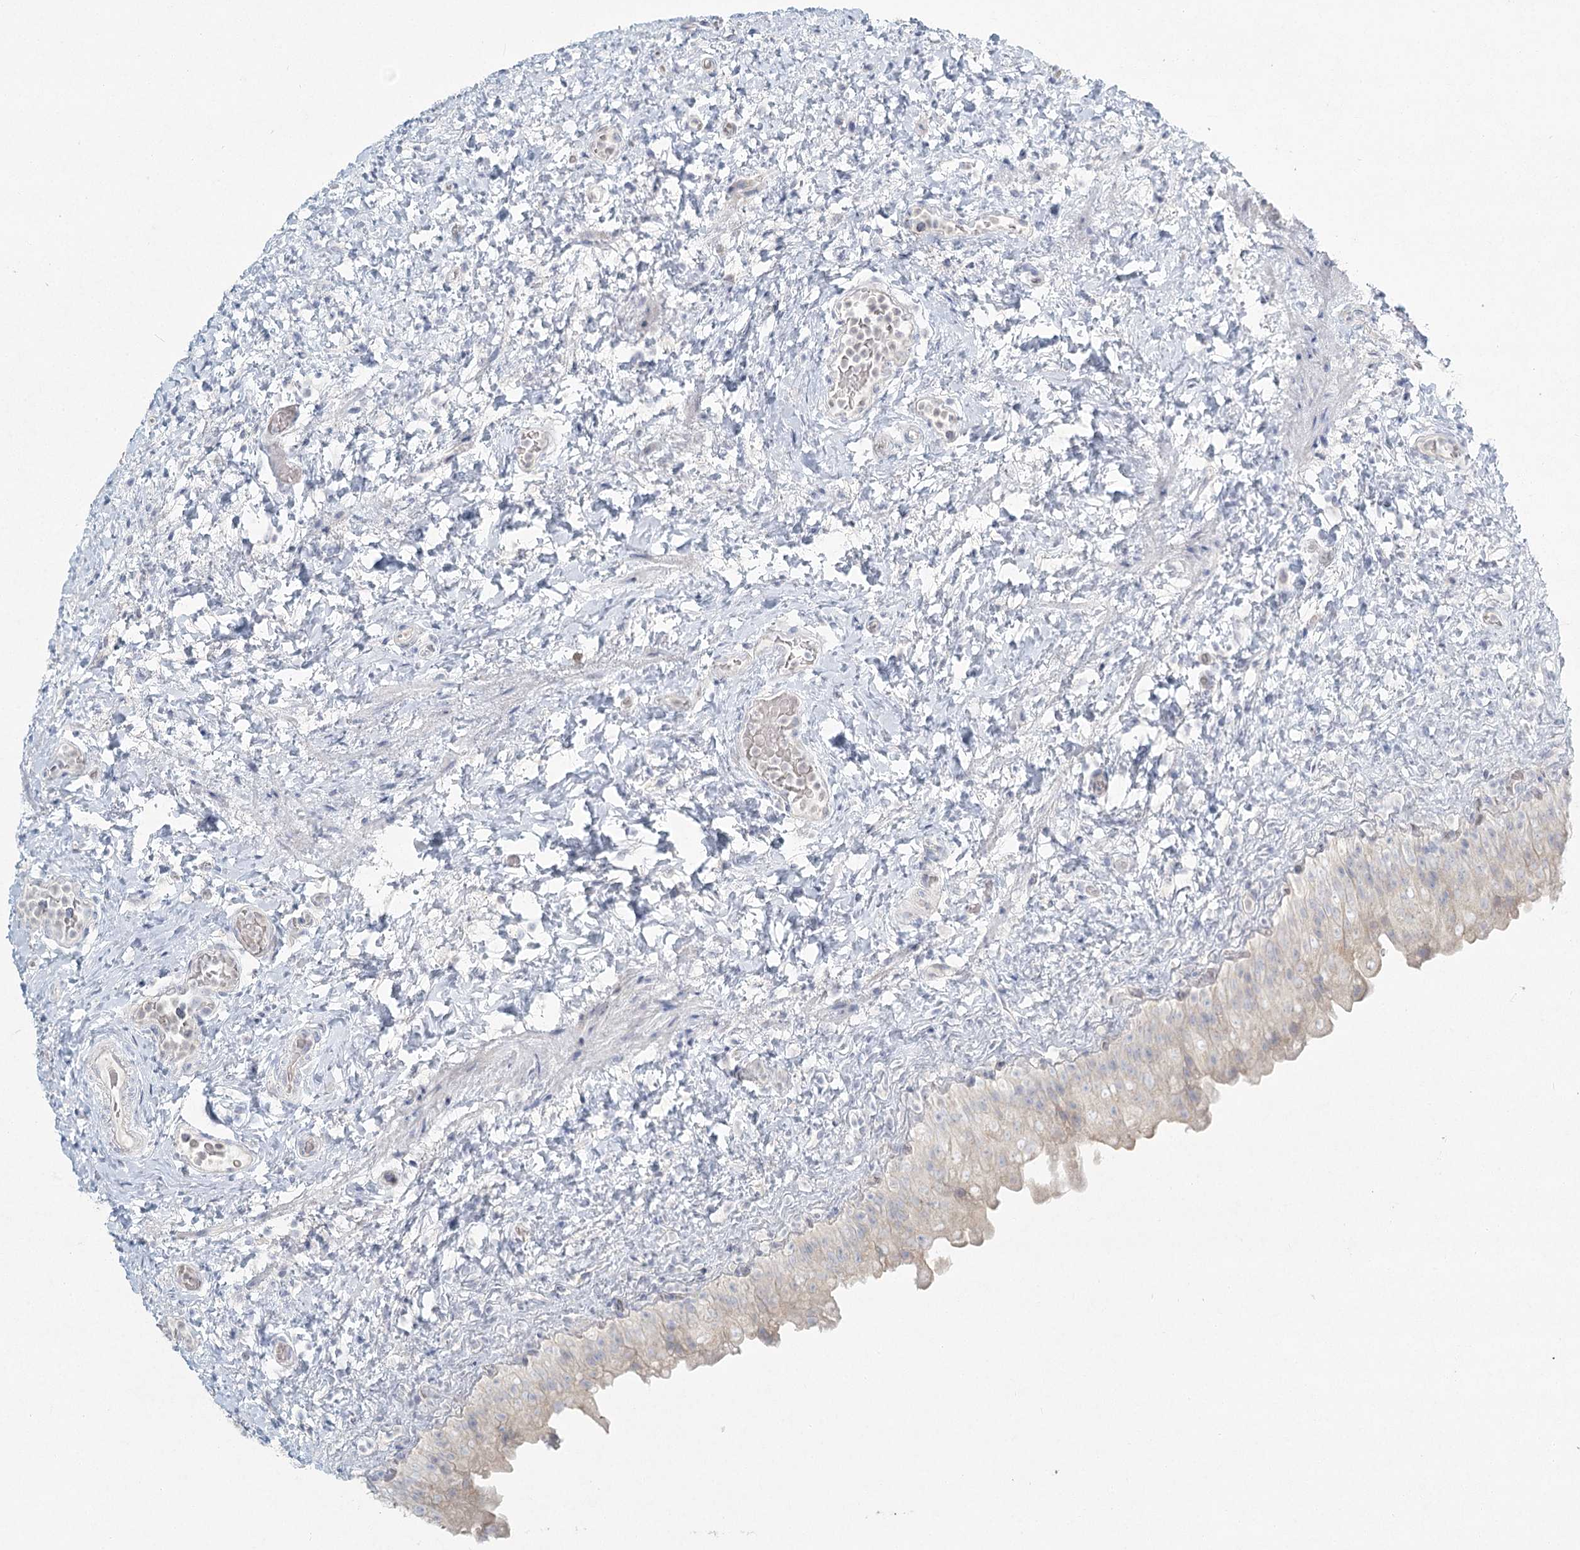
{"staining": {"intensity": "negative", "quantity": "none", "location": "none"}, "tissue": "urinary bladder", "cell_type": "Urothelial cells", "image_type": "normal", "snomed": [{"axis": "morphology", "description": "Normal tissue, NOS"}, {"axis": "topography", "description": "Urinary bladder"}], "caption": "Photomicrograph shows no significant protein positivity in urothelial cells of benign urinary bladder. Nuclei are stained in blue.", "gene": "LRP2BP", "patient": {"sex": "female", "age": 27}}